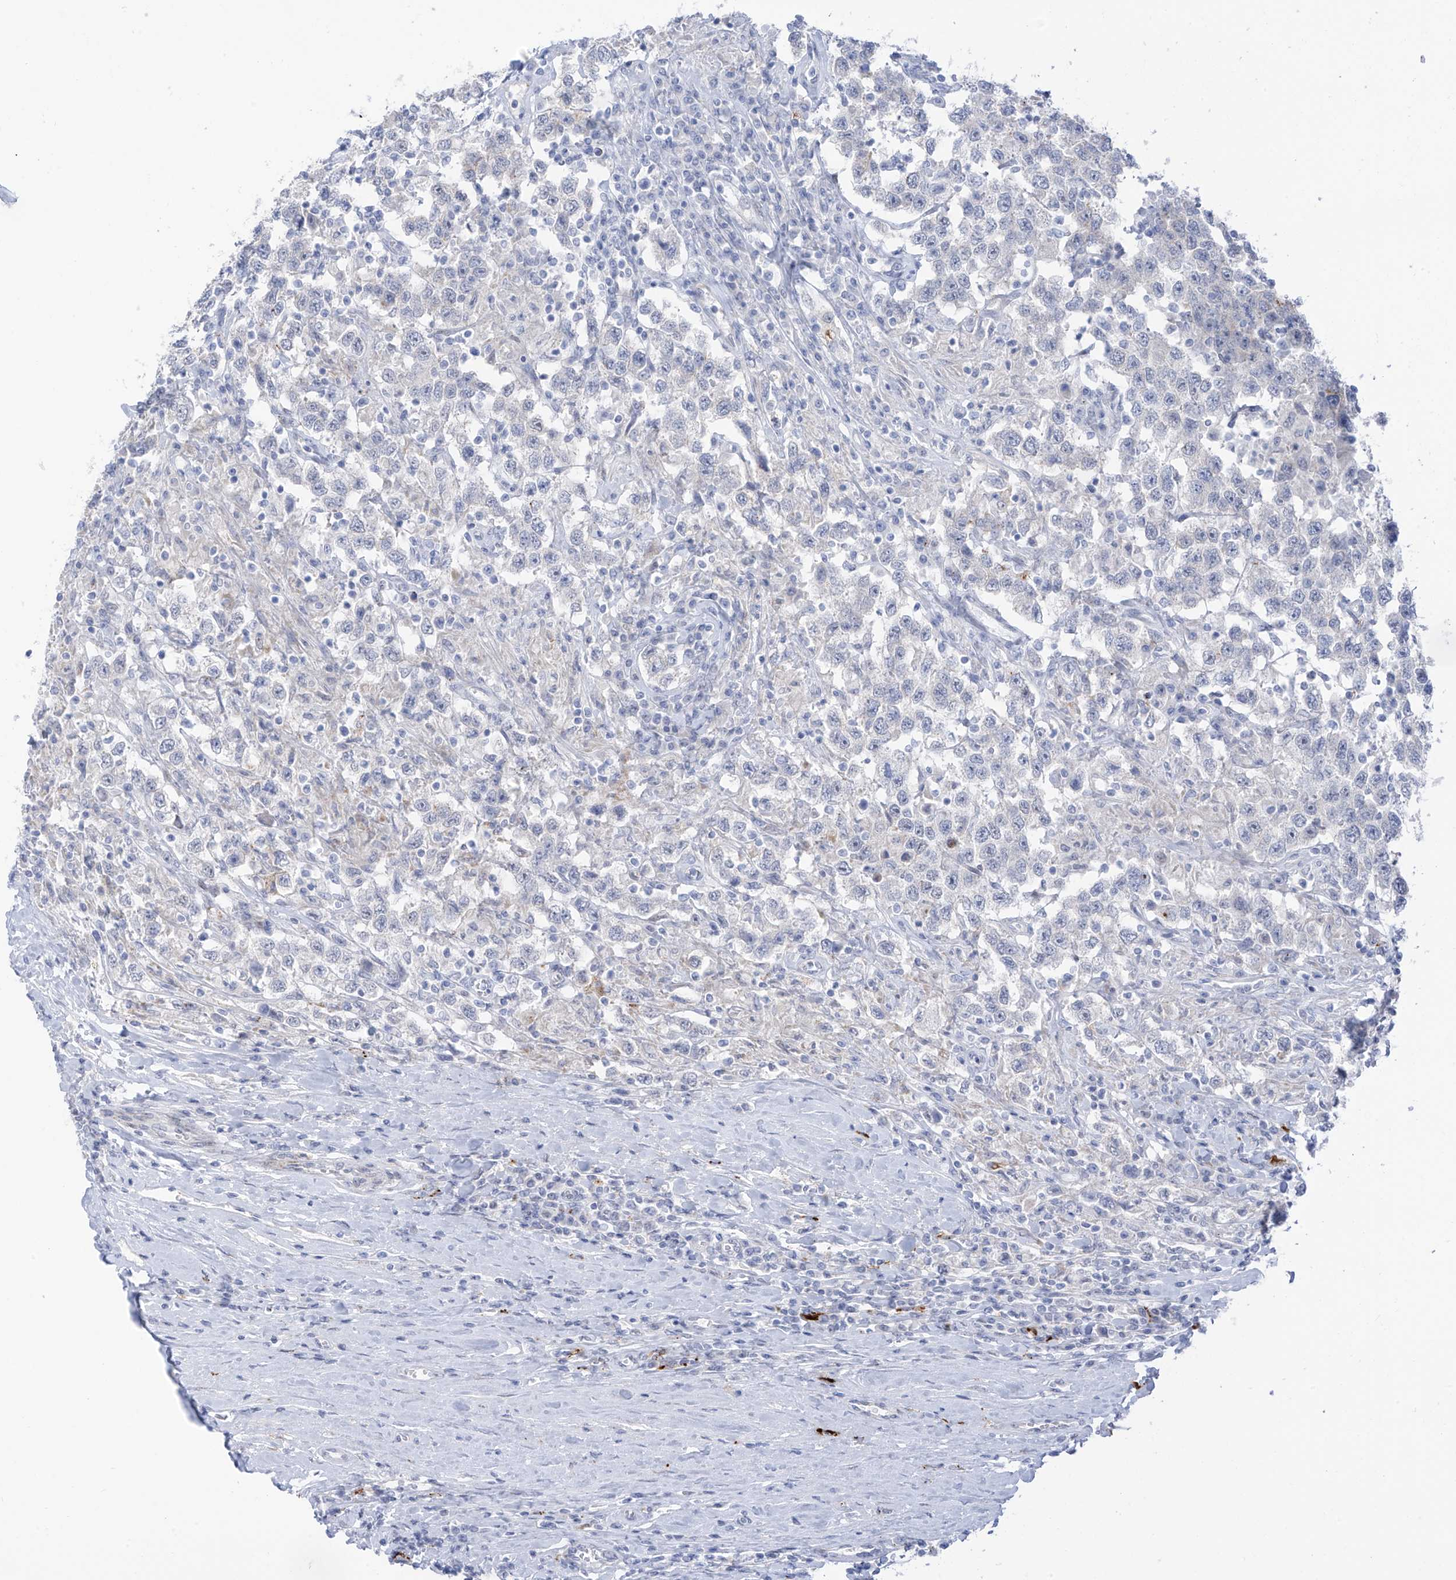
{"staining": {"intensity": "negative", "quantity": "none", "location": "none"}, "tissue": "testis cancer", "cell_type": "Tumor cells", "image_type": "cancer", "snomed": [{"axis": "morphology", "description": "Seminoma, NOS"}, {"axis": "topography", "description": "Testis"}], "caption": "Tumor cells are negative for brown protein staining in testis cancer.", "gene": "PSPH", "patient": {"sex": "male", "age": 41}}